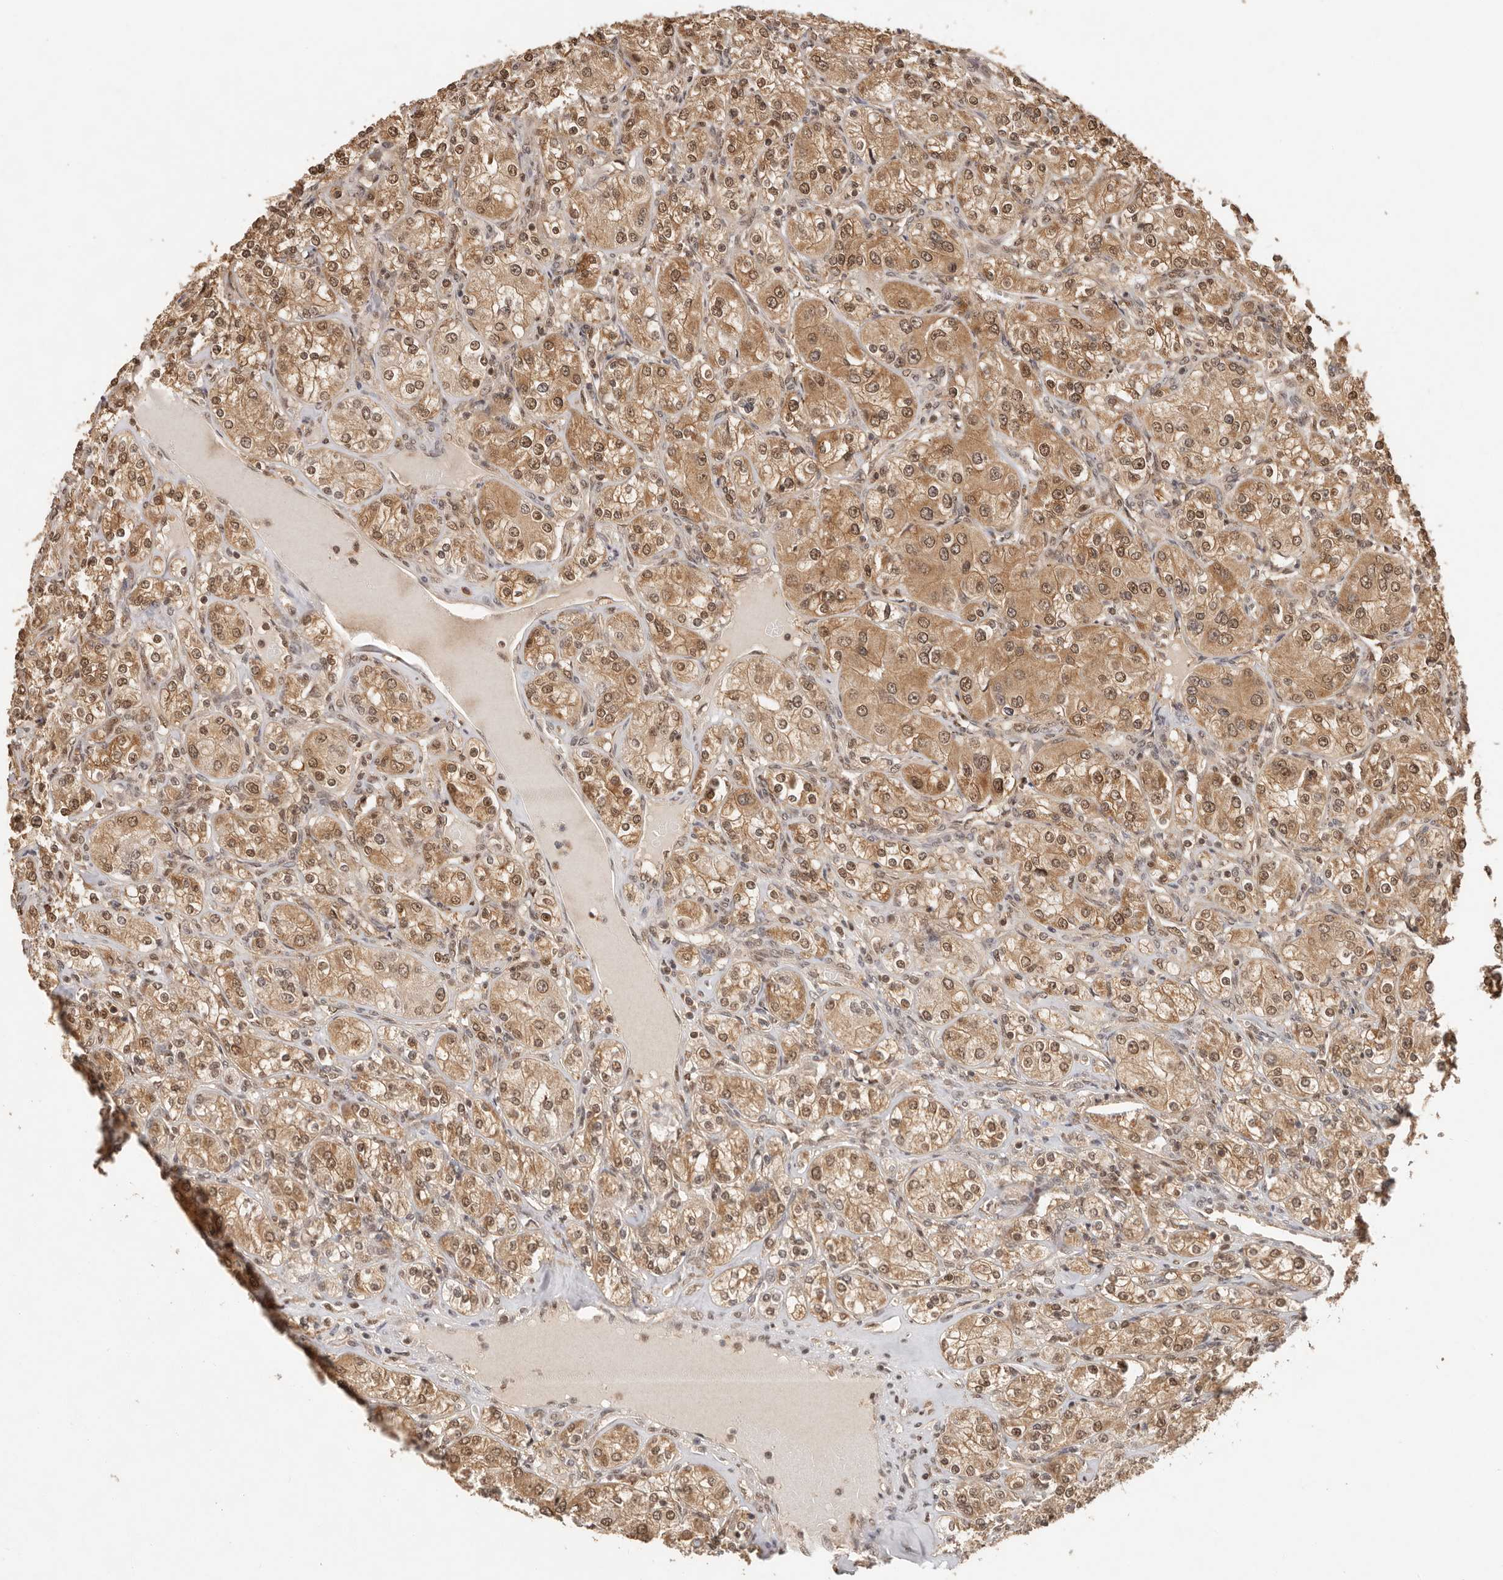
{"staining": {"intensity": "moderate", "quantity": ">75%", "location": "cytoplasmic/membranous,nuclear"}, "tissue": "renal cancer", "cell_type": "Tumor cells", "image_type": "cancer", "snomed": [{"axis": "morphology", "description": "Adenocarcinoma, NOS"}, {"axis": "topography", "description": "Kidney"}], "caption": "Immunohistochemical staining of adenocarcinoma (renal) shows moderate cytoplasmic/membranous and nuclear protein staining in approximately >75% of tumor cells.", "gene": "PSMA5", "patient": {"sex": "male", "age": 77}}